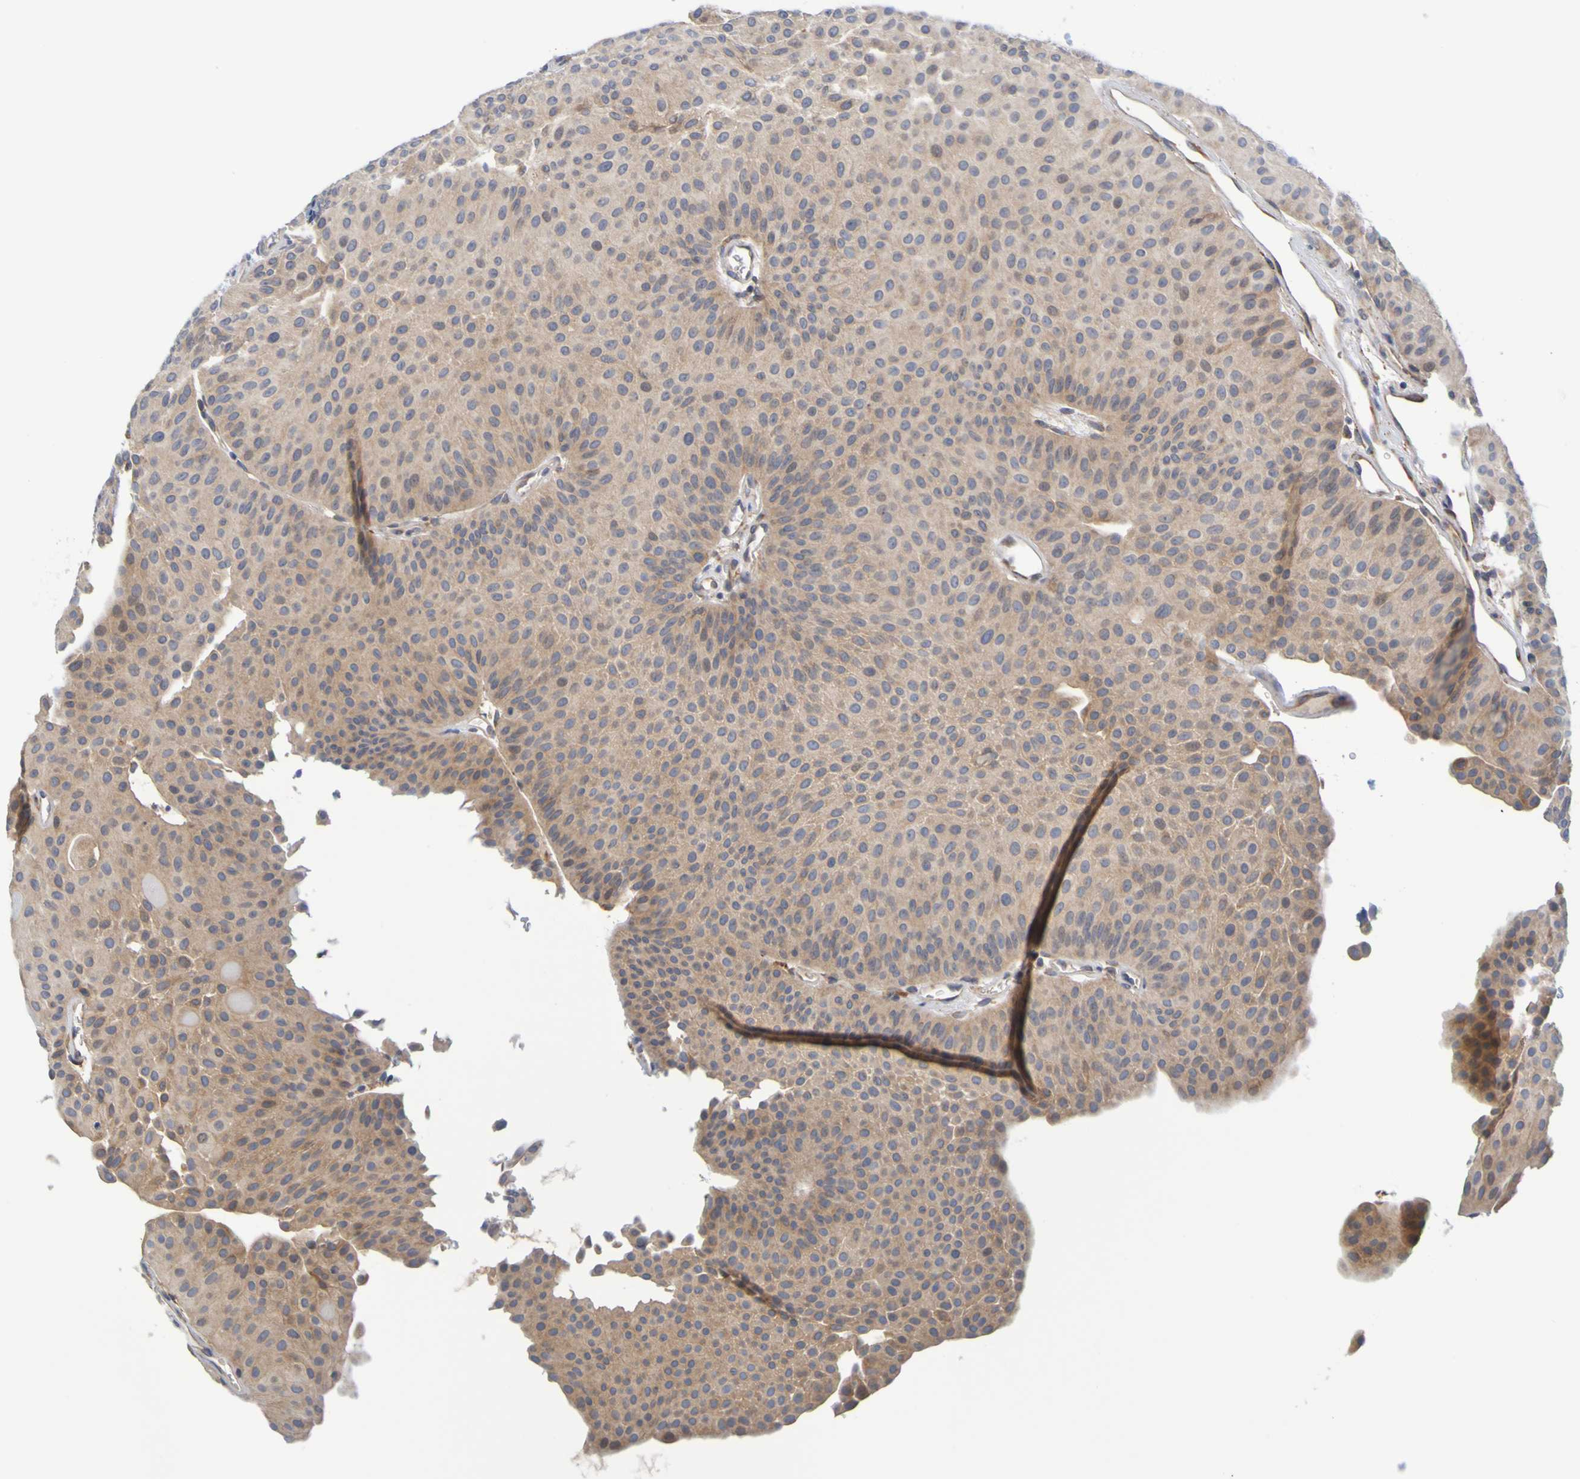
{"staining": {"intensity": "moderate", "quantity": ">75%", "location": "cytoplasmic/membranous"}, "tissue": "urothelial cancer", "cell_type": "Tumor cells", "image_type": "cancer", "snomed": [{"axis": "morphology", "description": "Urothelial carcinoma, Low grade"}, {"axis": "topography", "description": "Urinary bladder"}], "caption": "A brown stain labels moderate cytoplasmic/membranous staining of a protein in human urothelial cancer tumor cells.", "gene": "SIL1", "patient": {"sex": "female", "age": 60}}